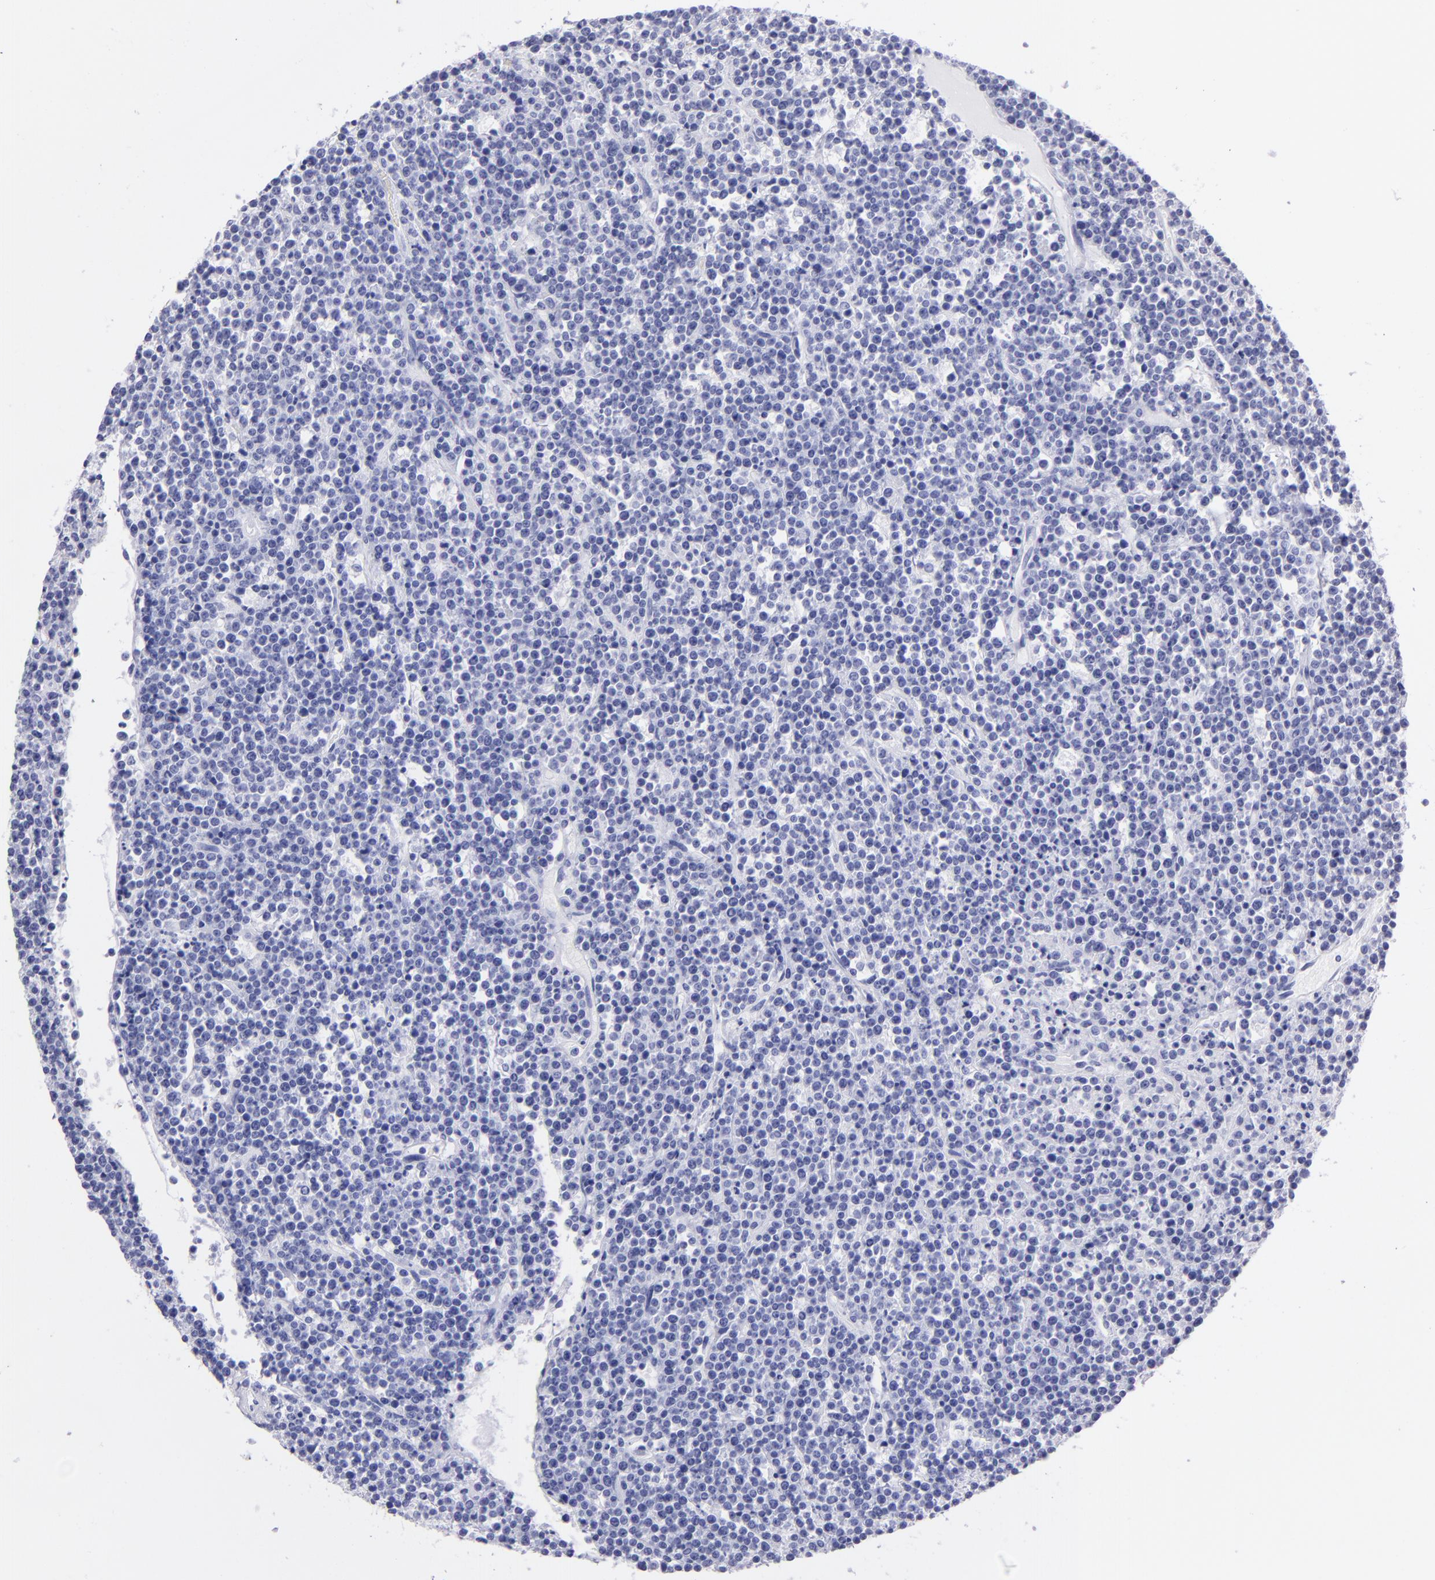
{"staining": {"intensity": "negative", "quantity": "none", "location": "none"}, "tissue": "lymphoma", "cell_type": "Tumor cells", "image_type": "cancer", "snomed": [{"axis": "morphology", "description": "Malignant lymphoma, non-Hodgkin's type, High grade"}, {"axis": "topography", "description": "Ovary"}], "caption": "Immunohistochemistry (IHC) of human lymphoma reveals no staining in tumor cells. The staining was performed using DAB to visualize the protein expression in brown, while the nuclei were stained in blue with hematoxylin (Magnification: 20x).", "gene": "PRPH", "patient": {"sex": "female", "age": 56}}